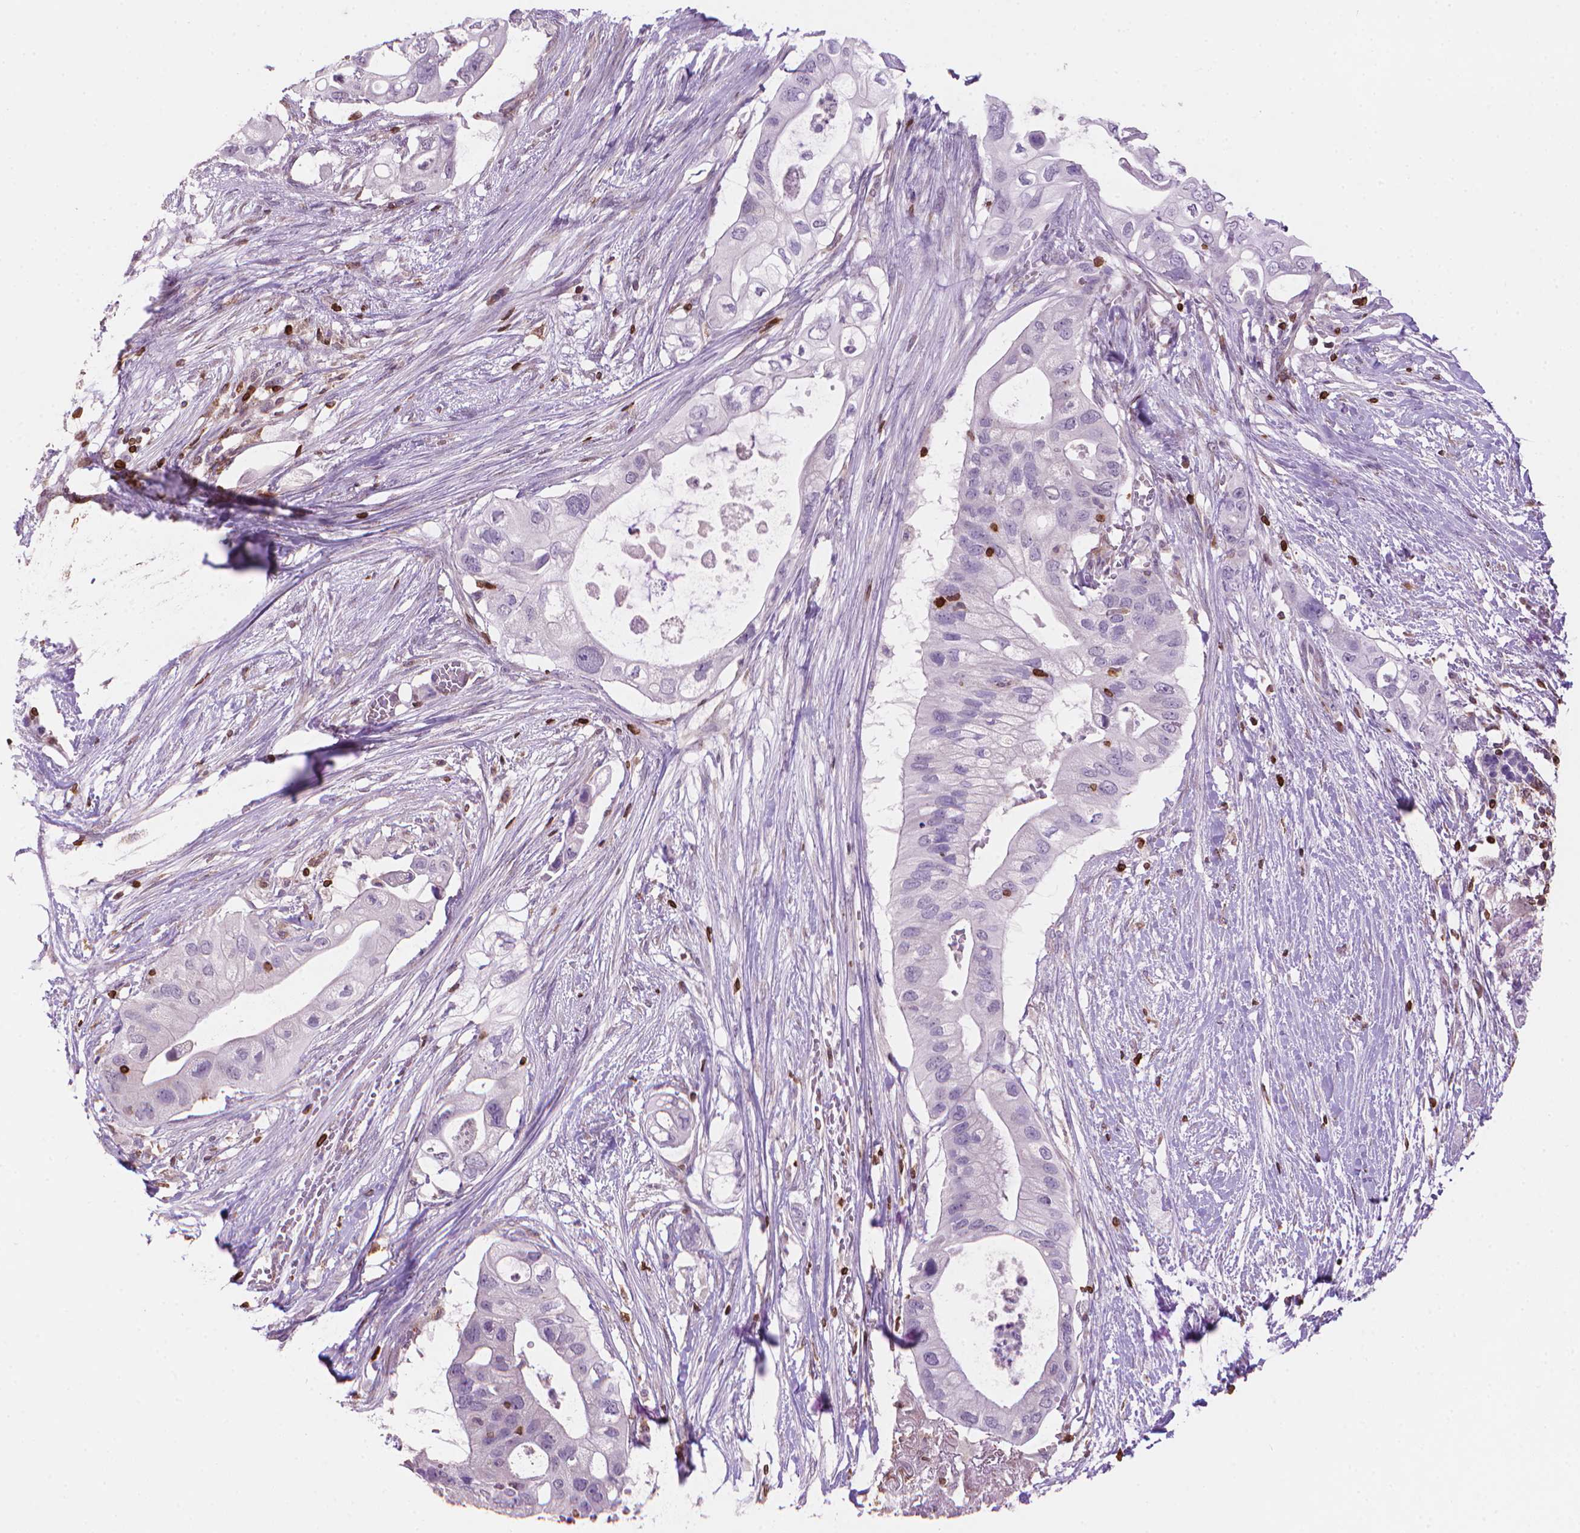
{"staining": {"intensity": "negative", "quantity": "none", "location": "none"}, "tissue": "pancreatic cancer", "cell_type": "Tumor cells", "image_type": "cancer", "snomed": [{"axis": "morphology", "description": "Adenocarcinoma, NOS"}, {"axis": "topography", "description": "Pancreas"}], "caption": "Immunohistochemical staining of adenocarcinoma (pancreatic) reveals no significant expression in tumor cells.", "gene": "BCL2", "patient": {"sex": "female", "age": 72}}